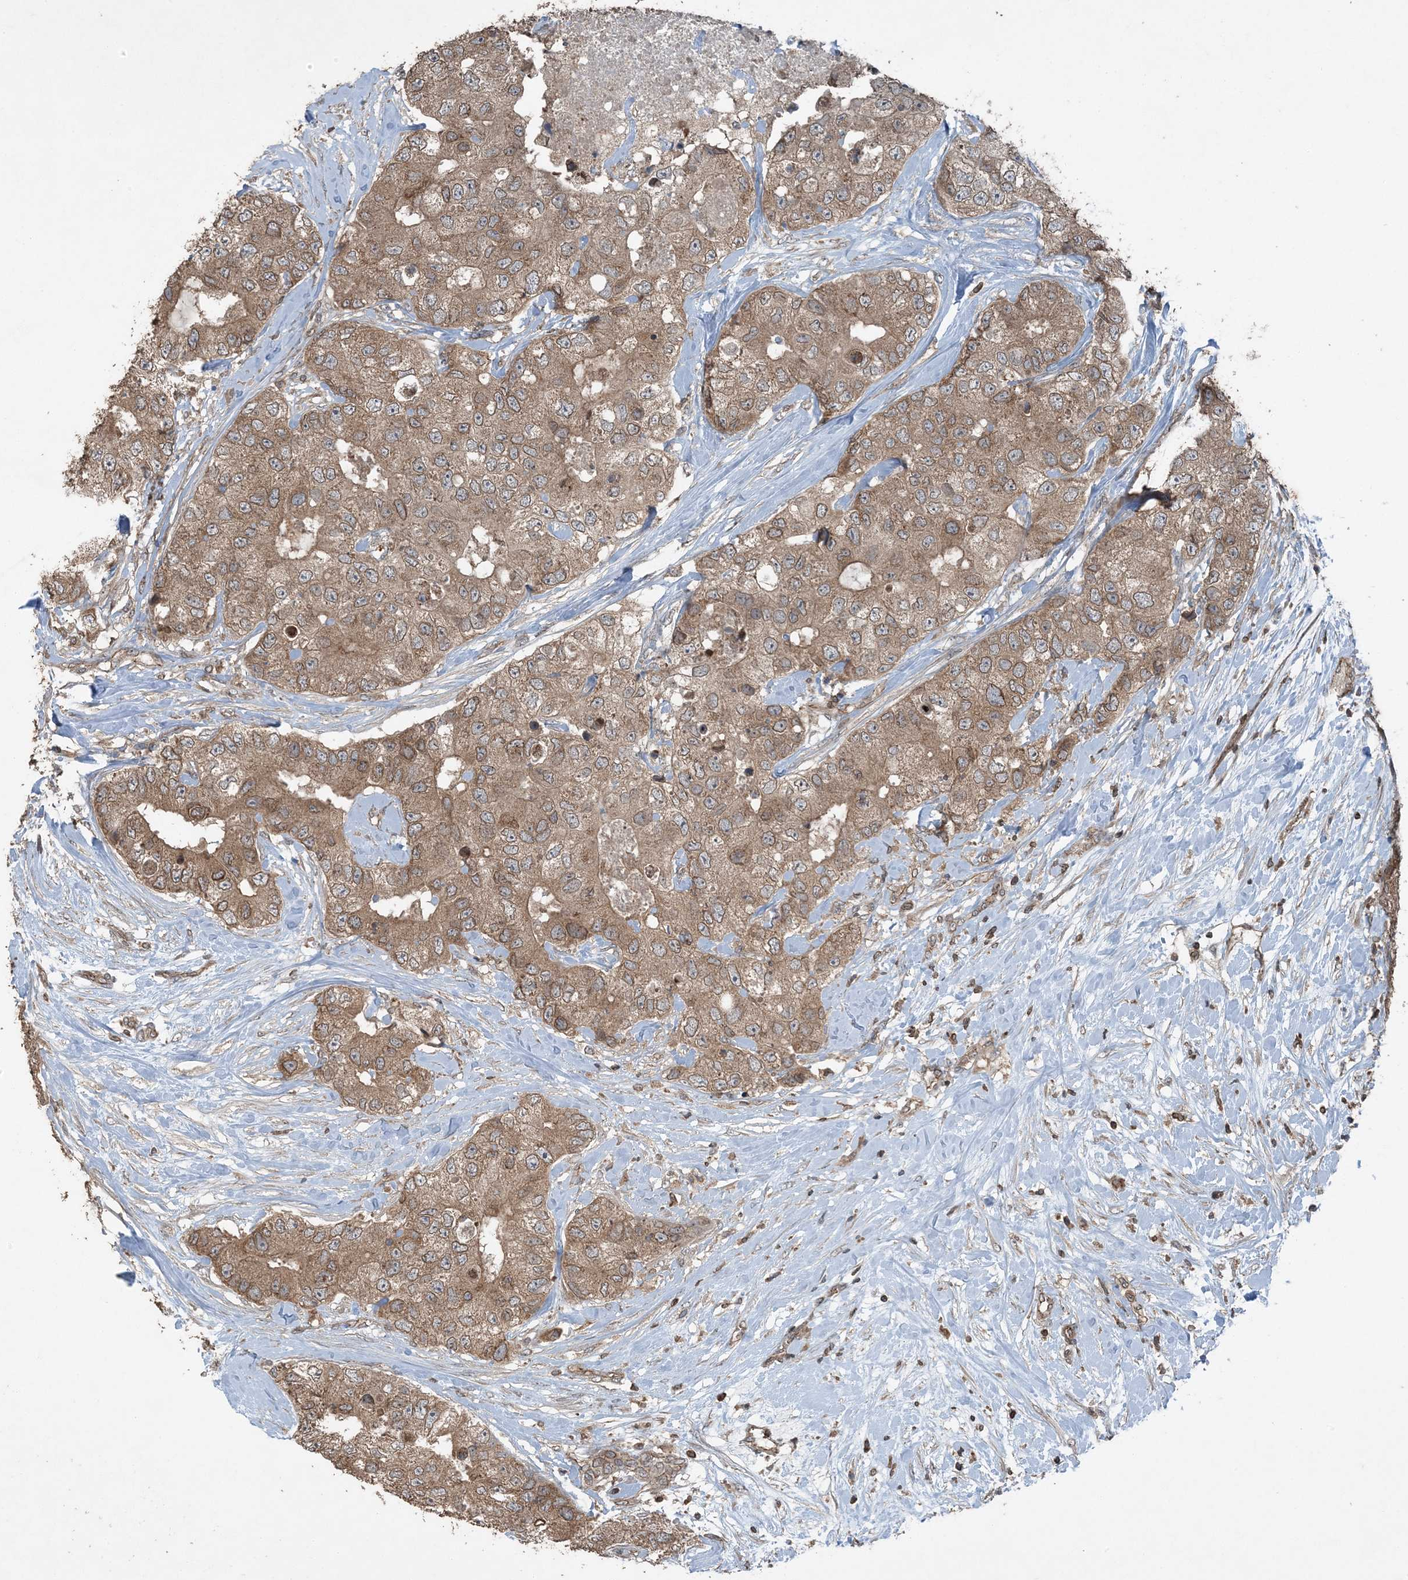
{"staining": {"intensity": "moderate", "quantity": ">75%", "location": "cytoplasmic/membranous,nuclear"}, "tissue": "breast cancer", "cell_type": "Tumor cells", "image_type": "cancer", "snomed": [{"axis": "morphology", "description": "Duct carcinoma"}, {"axis": "topography", "description": "Breast"}], "caption": "Invasive ductal carcinoma (breast) was stained to show a protein in brown. There is medium levels of moderate cytoplasmic/membranous and nuclear staining in about >75% of tumor cells. (brown staining indicates protein expression, while blue staining denotes nuclei).", "gene": "ZFAND2B", "patient": {"sex": "female", "age": 62}}